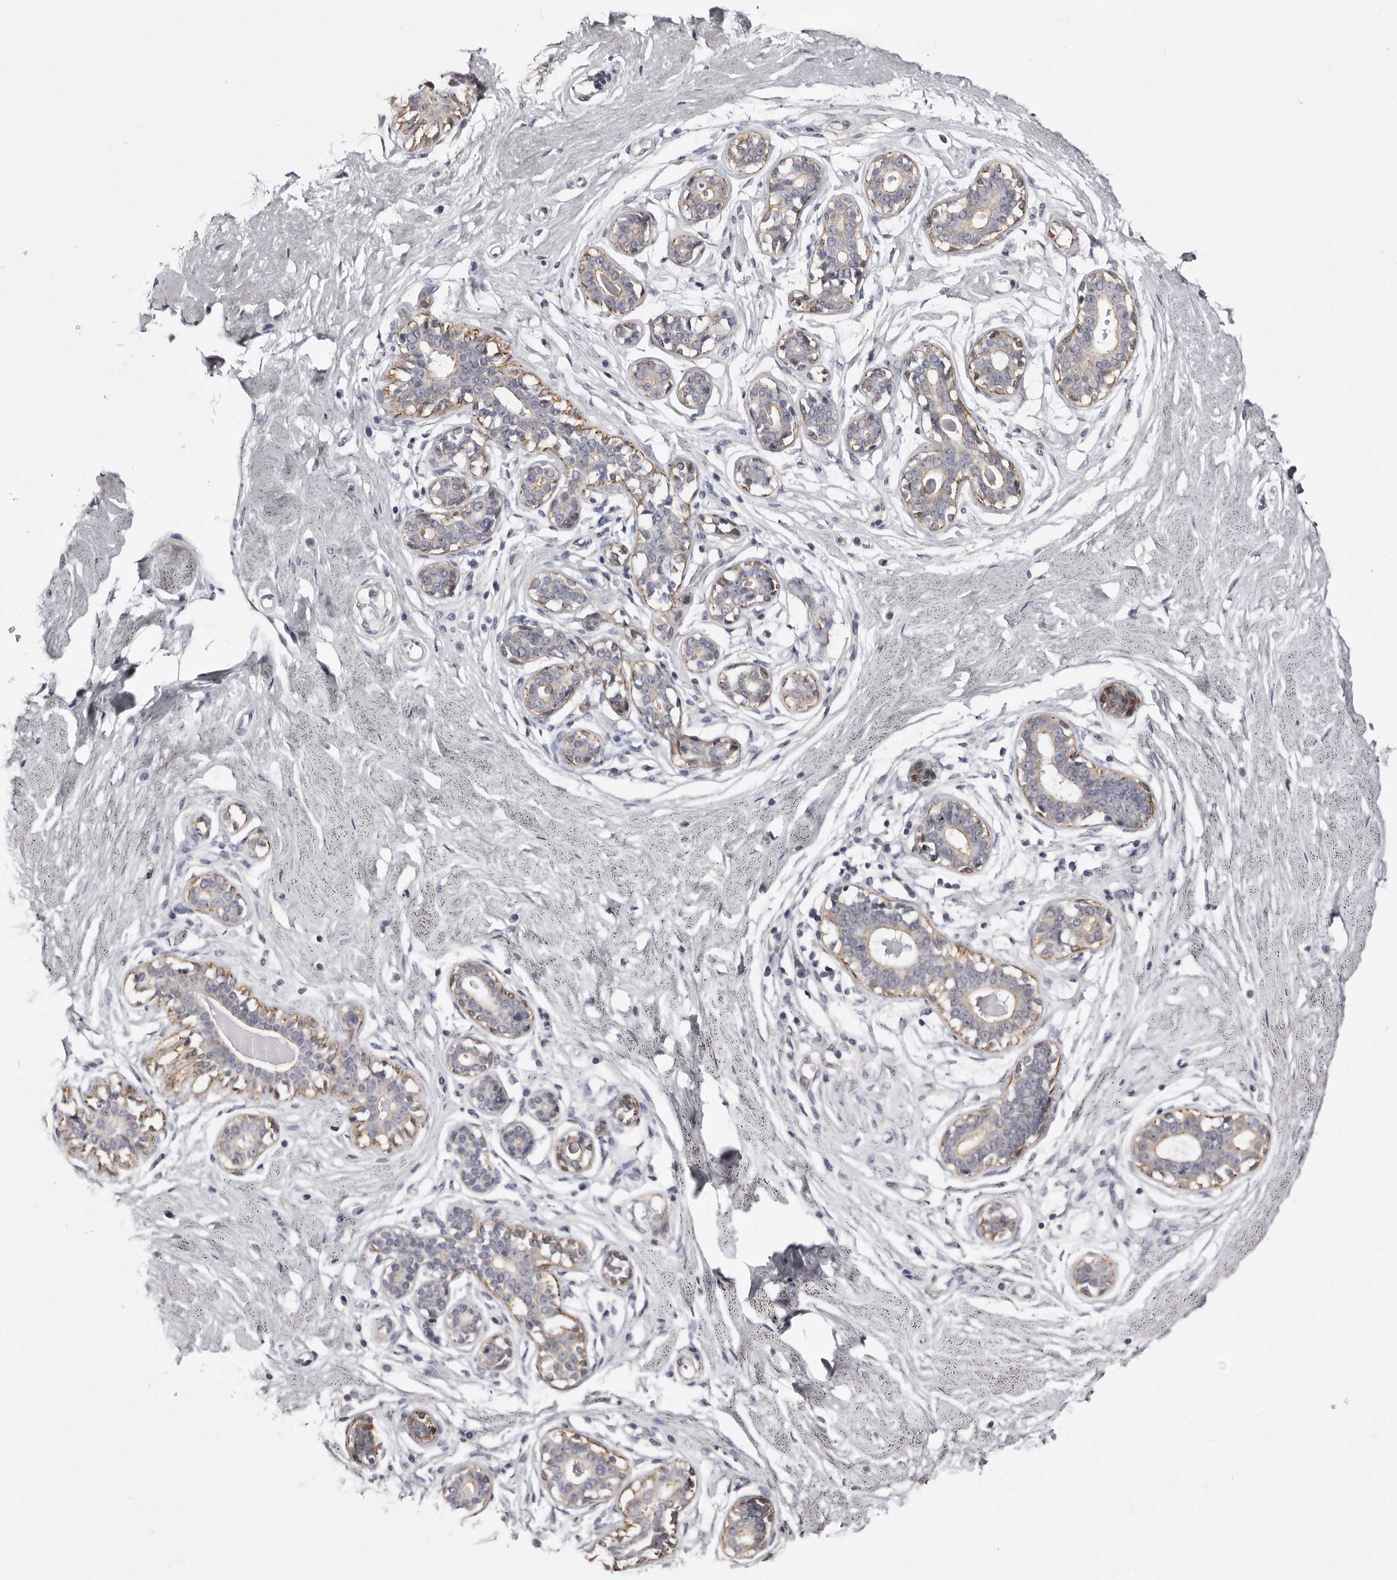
{"staining": {"intensity": "negative", "quantity": "none", "location": "none"}, "tissue": "breast", "cell_type": "Adipocytes", "image_type": "normal", "snomed": [{"axis": "morphology", "description": "Normal tissue, NOS"}, {"axis": "morphology", "description": "Adenoma, NOS"}, {"axis": "topography", "description": "Breast"}], "caption": "The histopathology image exhibits no staining of adipocytes in benign breast. The staining was performed using DAB to visualize the protein expression in brown, while the nuclei were stained in blue with hematoxylin (Magnification: 20x).", "gene": "LAD1", "patient": {"sex": "female", "age": 23}}